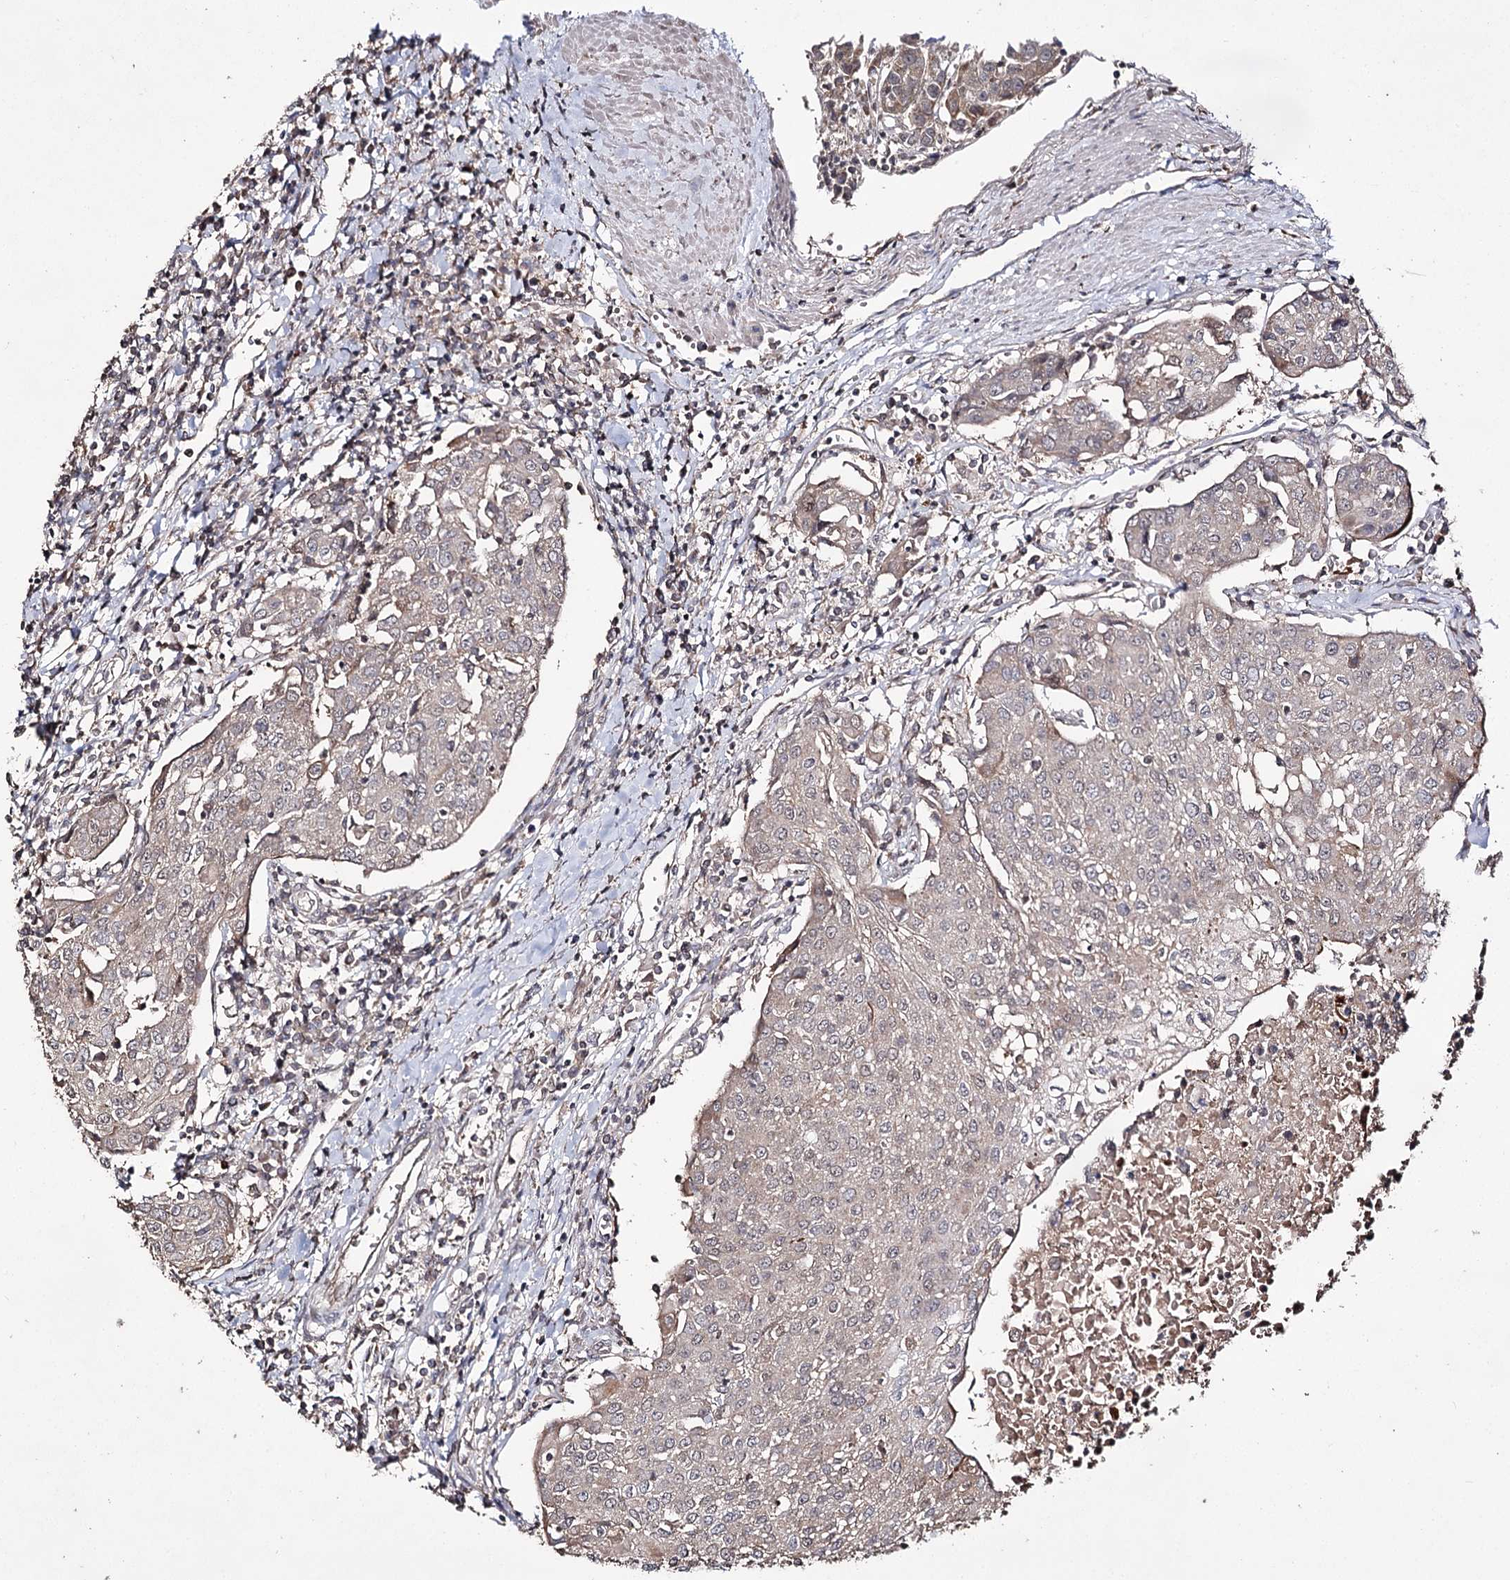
{"staining": {"intensity": "weak", "quantity": ">75%", "location": "cytoplasmic/membranous"}, "tissue": "urothelial cancer", "cell_type": "Tumor cells", "image_type": "cancer", "snomed": [{"axis": "morphology", "description": "Urothelial carcinoma, High grade"}, {"axis": "topography", "description": "Urinary bladder"}], "caption": "Protein expression analysis of urothelial cancer exhibits weak cytoplasmic/membranous positivity in about >75% of tumor cells. The staining is performed using DAB brown chromogen to label protein expression. The nuclei are counter-stained blue using hematoxylin.", "gene": "ACTR6", "patient": {"sex": "female", "age": 85}}